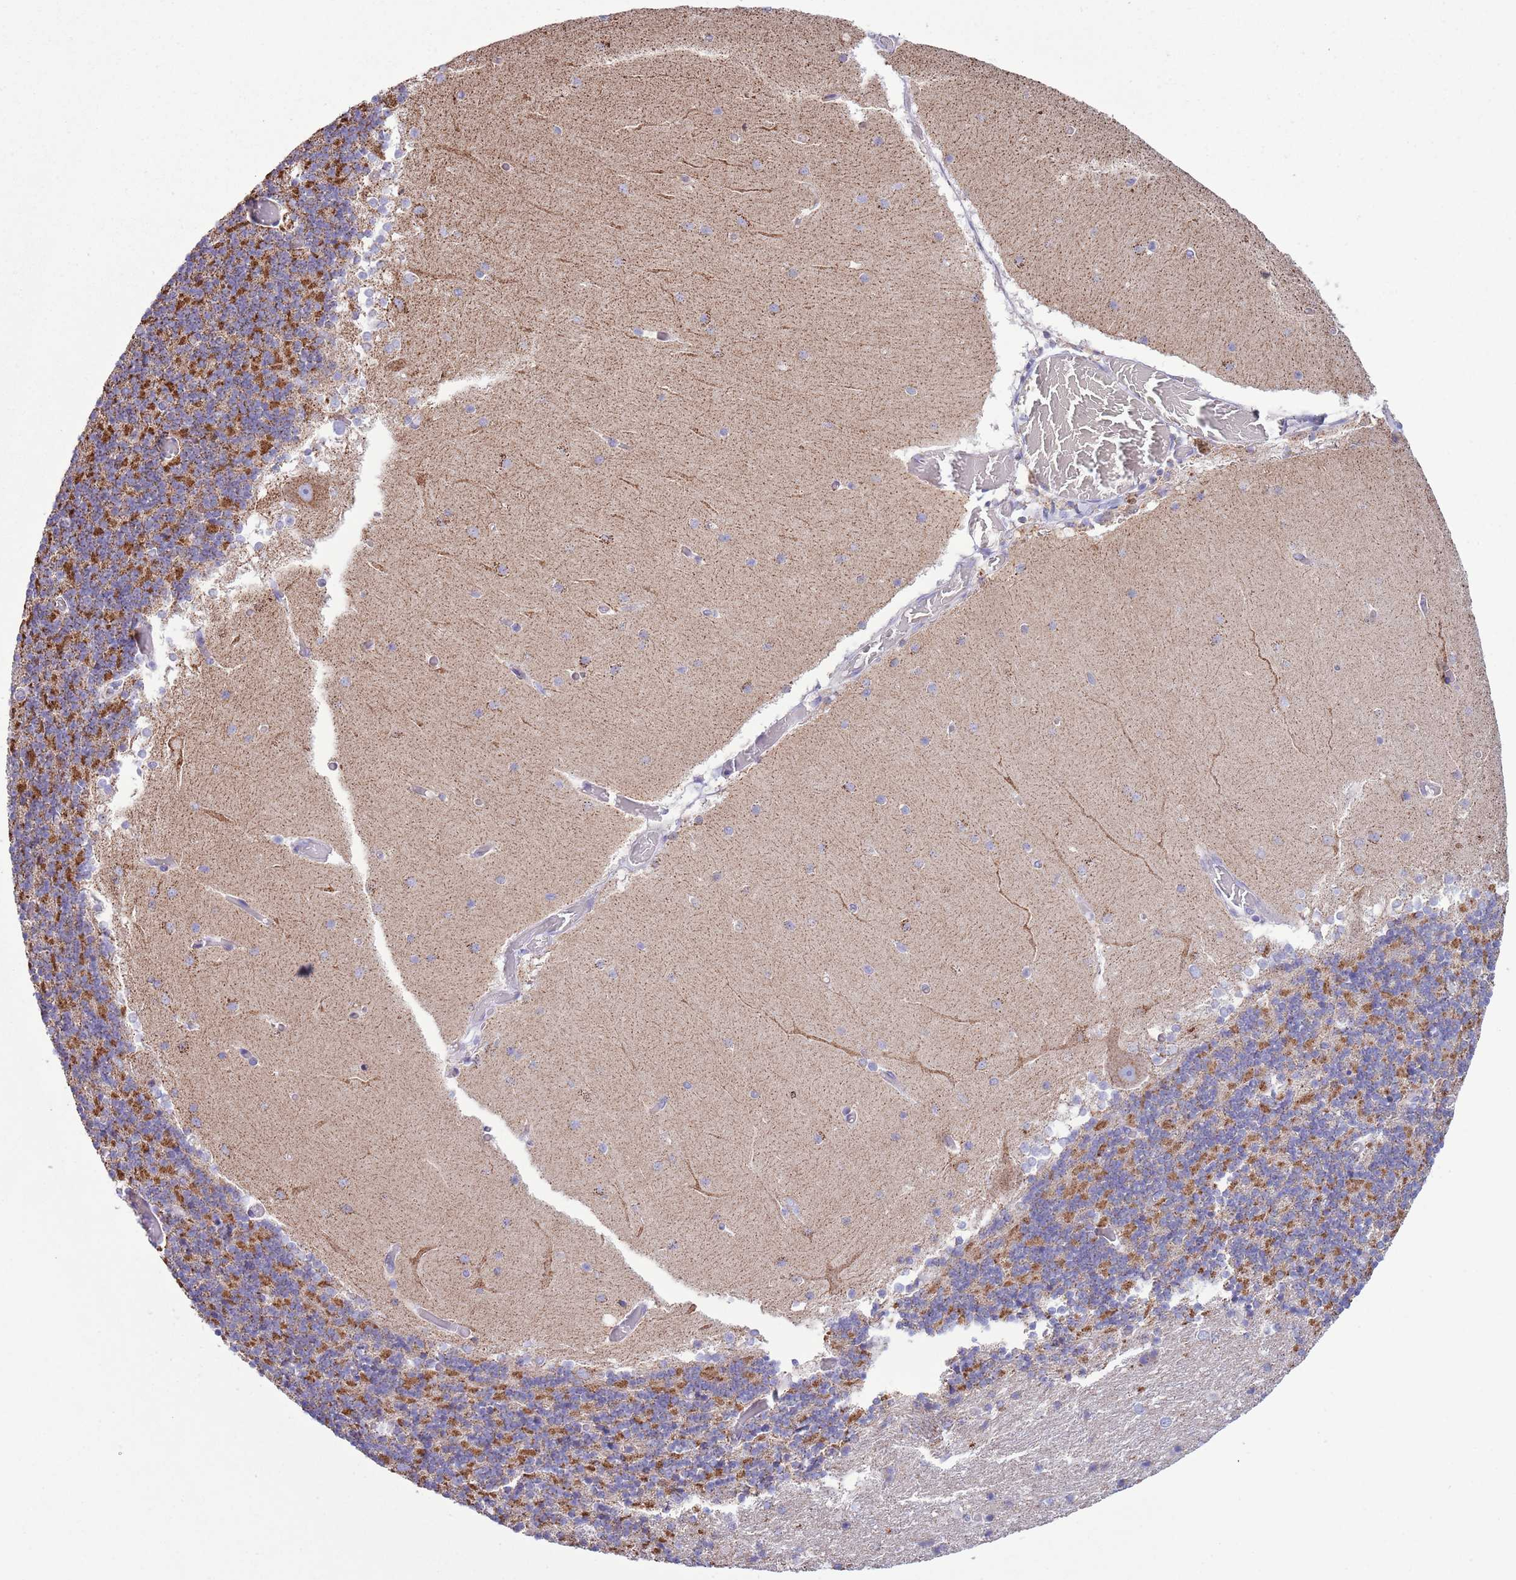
{"staining": {"intensity": "moderate", "quantity": "25%-75%", "location": "cytoplasmic/membranous"}, "tissue": "cerebellum", "cell_type": "Cells in granular layer", "image_type": "normal", "snomed": [{"axis": "morphology", "description": "Normal tissue, NOS"}, {"axis": "topography", "description": "Cerebellum"}], "caption": "DAB immunohistochemical staining of benign human cerebellum shows moderate cytoplasmic/membranous protein positivity in approximately 25%-75% of cells in granular layer. Nuclei are stained in blue.", "gene": "ATP6V1B1", "patient": {"sex": "female", "age": 28}}